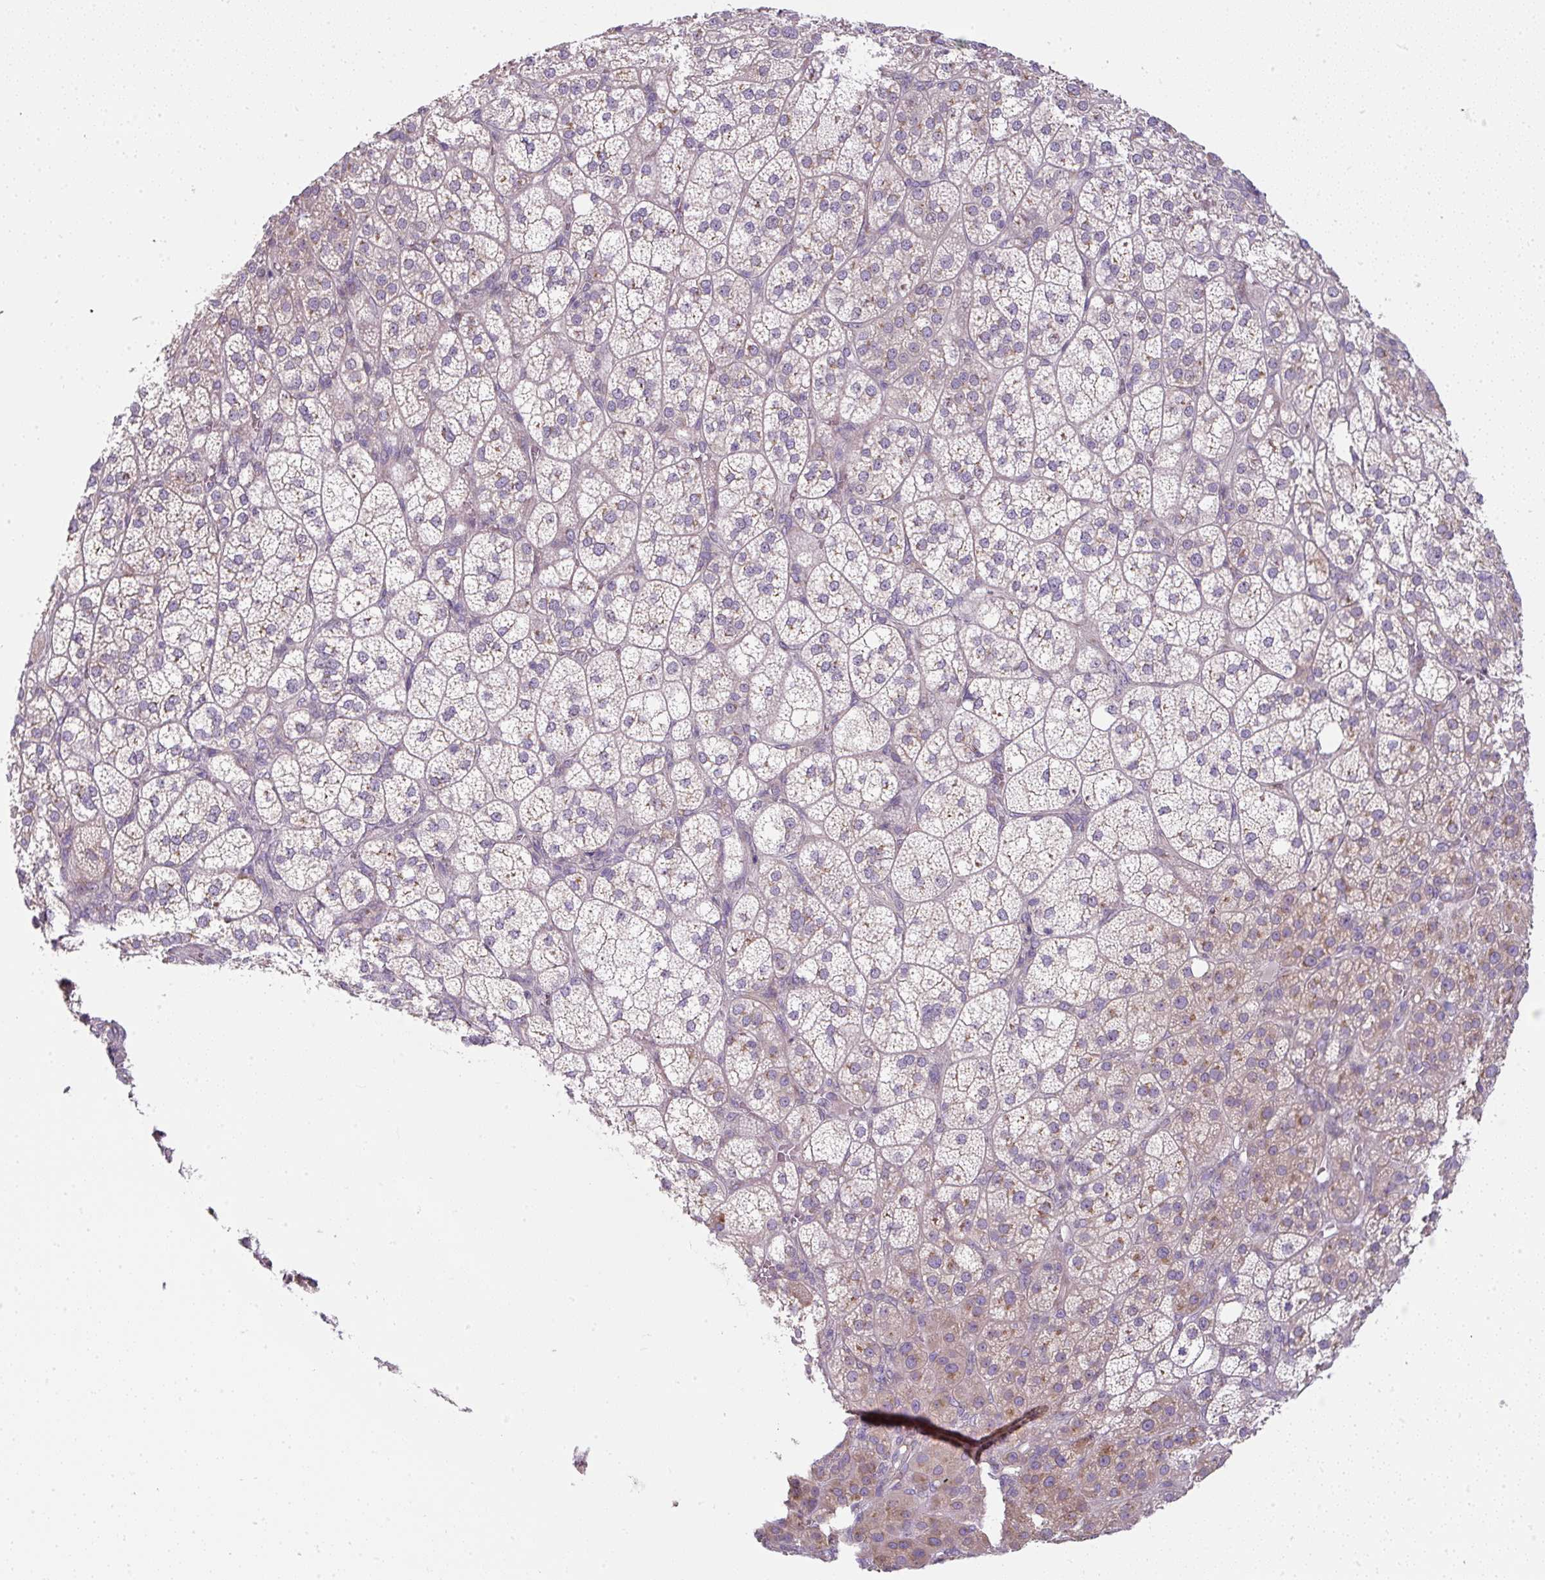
{"staining": {"intensity": "moderate", "quantity": "25%-75%", "location": "cytoplasmic/membranous"}, "tissue": "adrenal gland", "cell_type": "Glandular cells", "image_type": "normal", "snomed": [{"axis": "morphology", "description": "Normal tissue, NOS"}, {"axis": "topography", "description": "Adrenal gland"}], "caption": "Glandular cells display moderate cytoplasmic/membranous positivity in about 25%-75% of cells in unremarkable adrenal gland.", "gene": "MLX", "patient": {"sex": "female", "age": 60}}